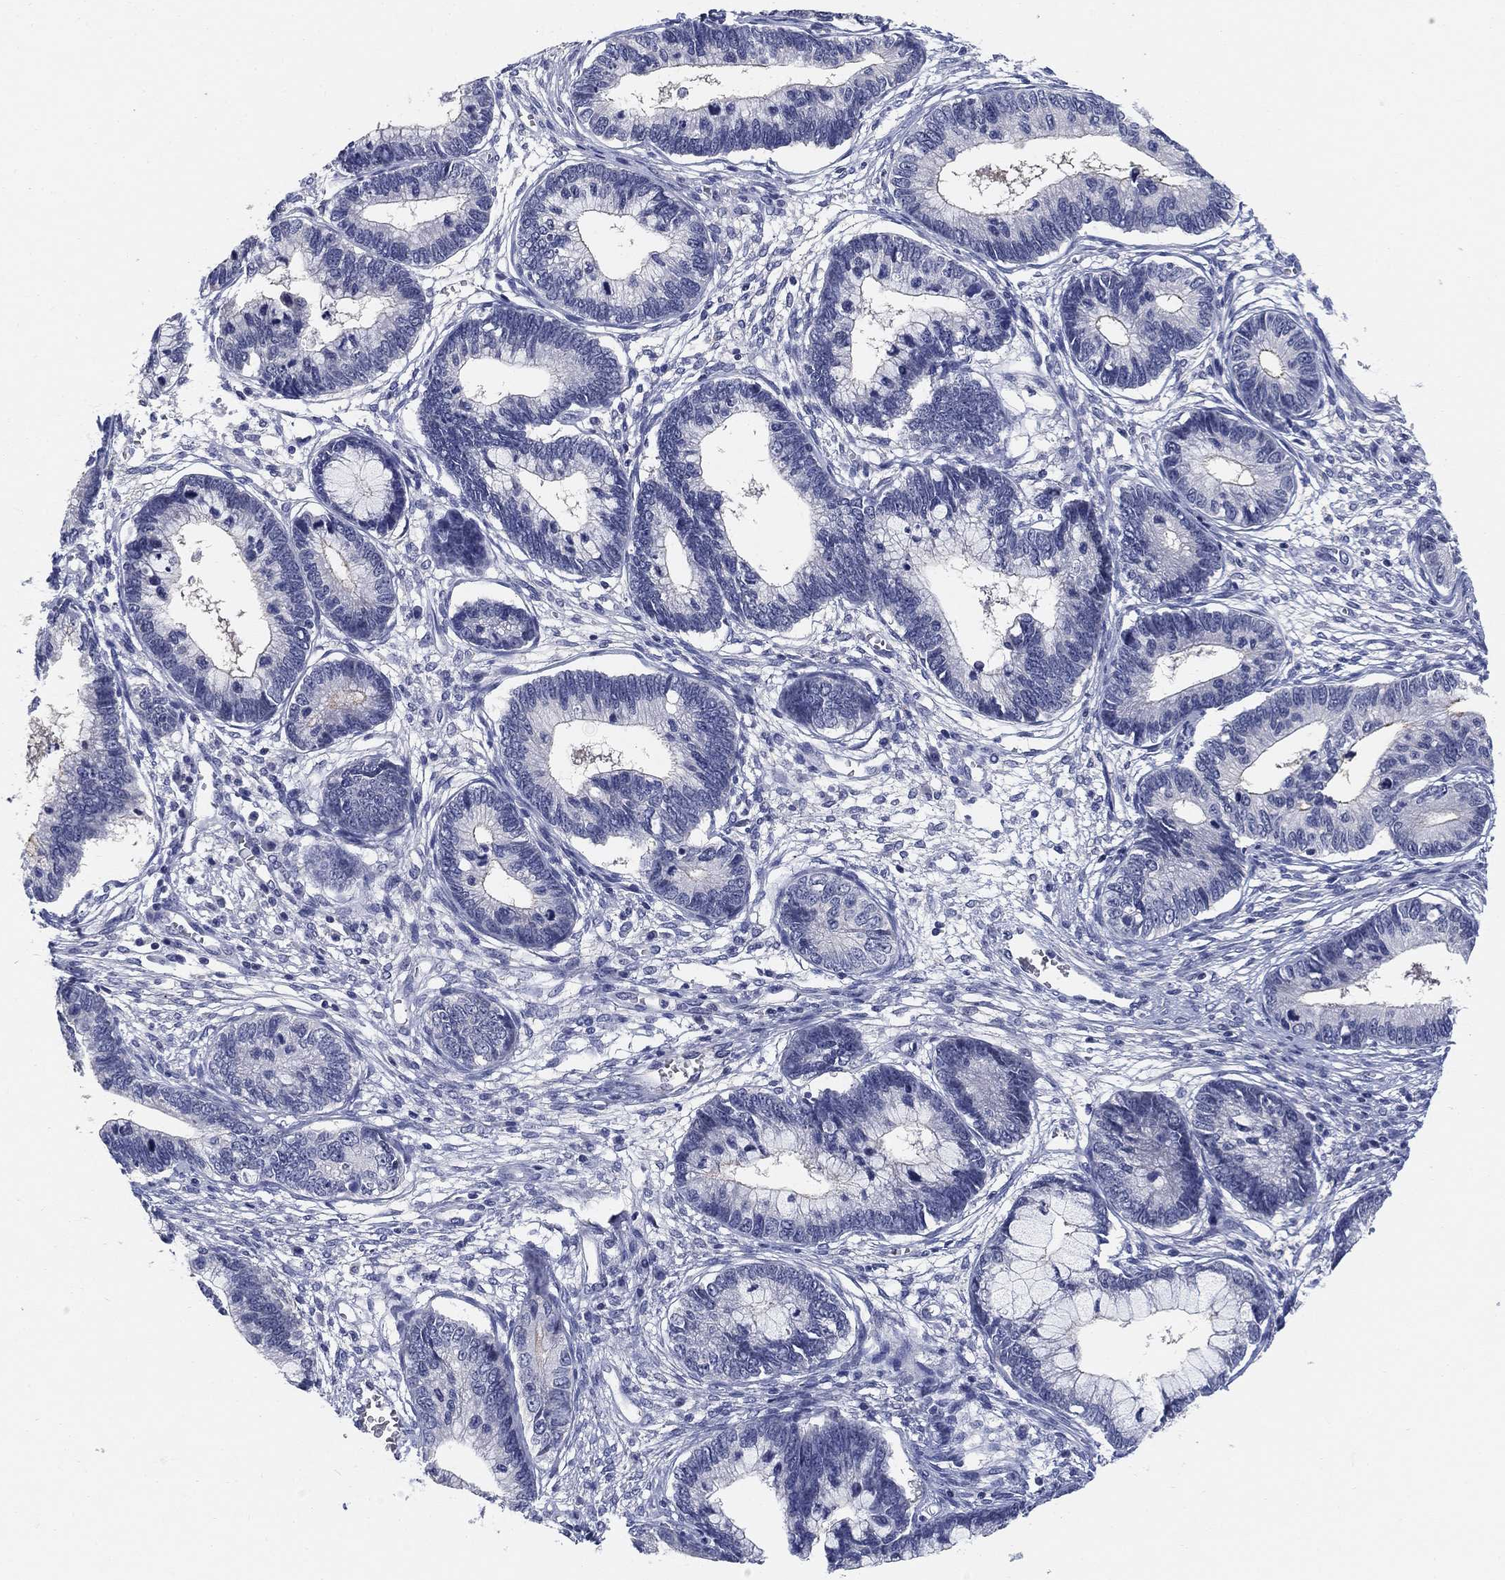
{"staining": {"intensity": "negative", "quantity": "none", "location": "none"}, "tissue": "cervical cancer", "cell_type": "Tumor cells", "image_type": "cancer", "snomed": [{"axis": "morphology", "description": "Adenocarcinoma, NOS"}, {"axis": "topography", "description": "Cervix"}], "caption": "Tumor cells are negative for protein expression in human cervical cancer (adenocarcinoma).", "gene": "CLUL1", "patient": {"sex": "female", "age": 44}}